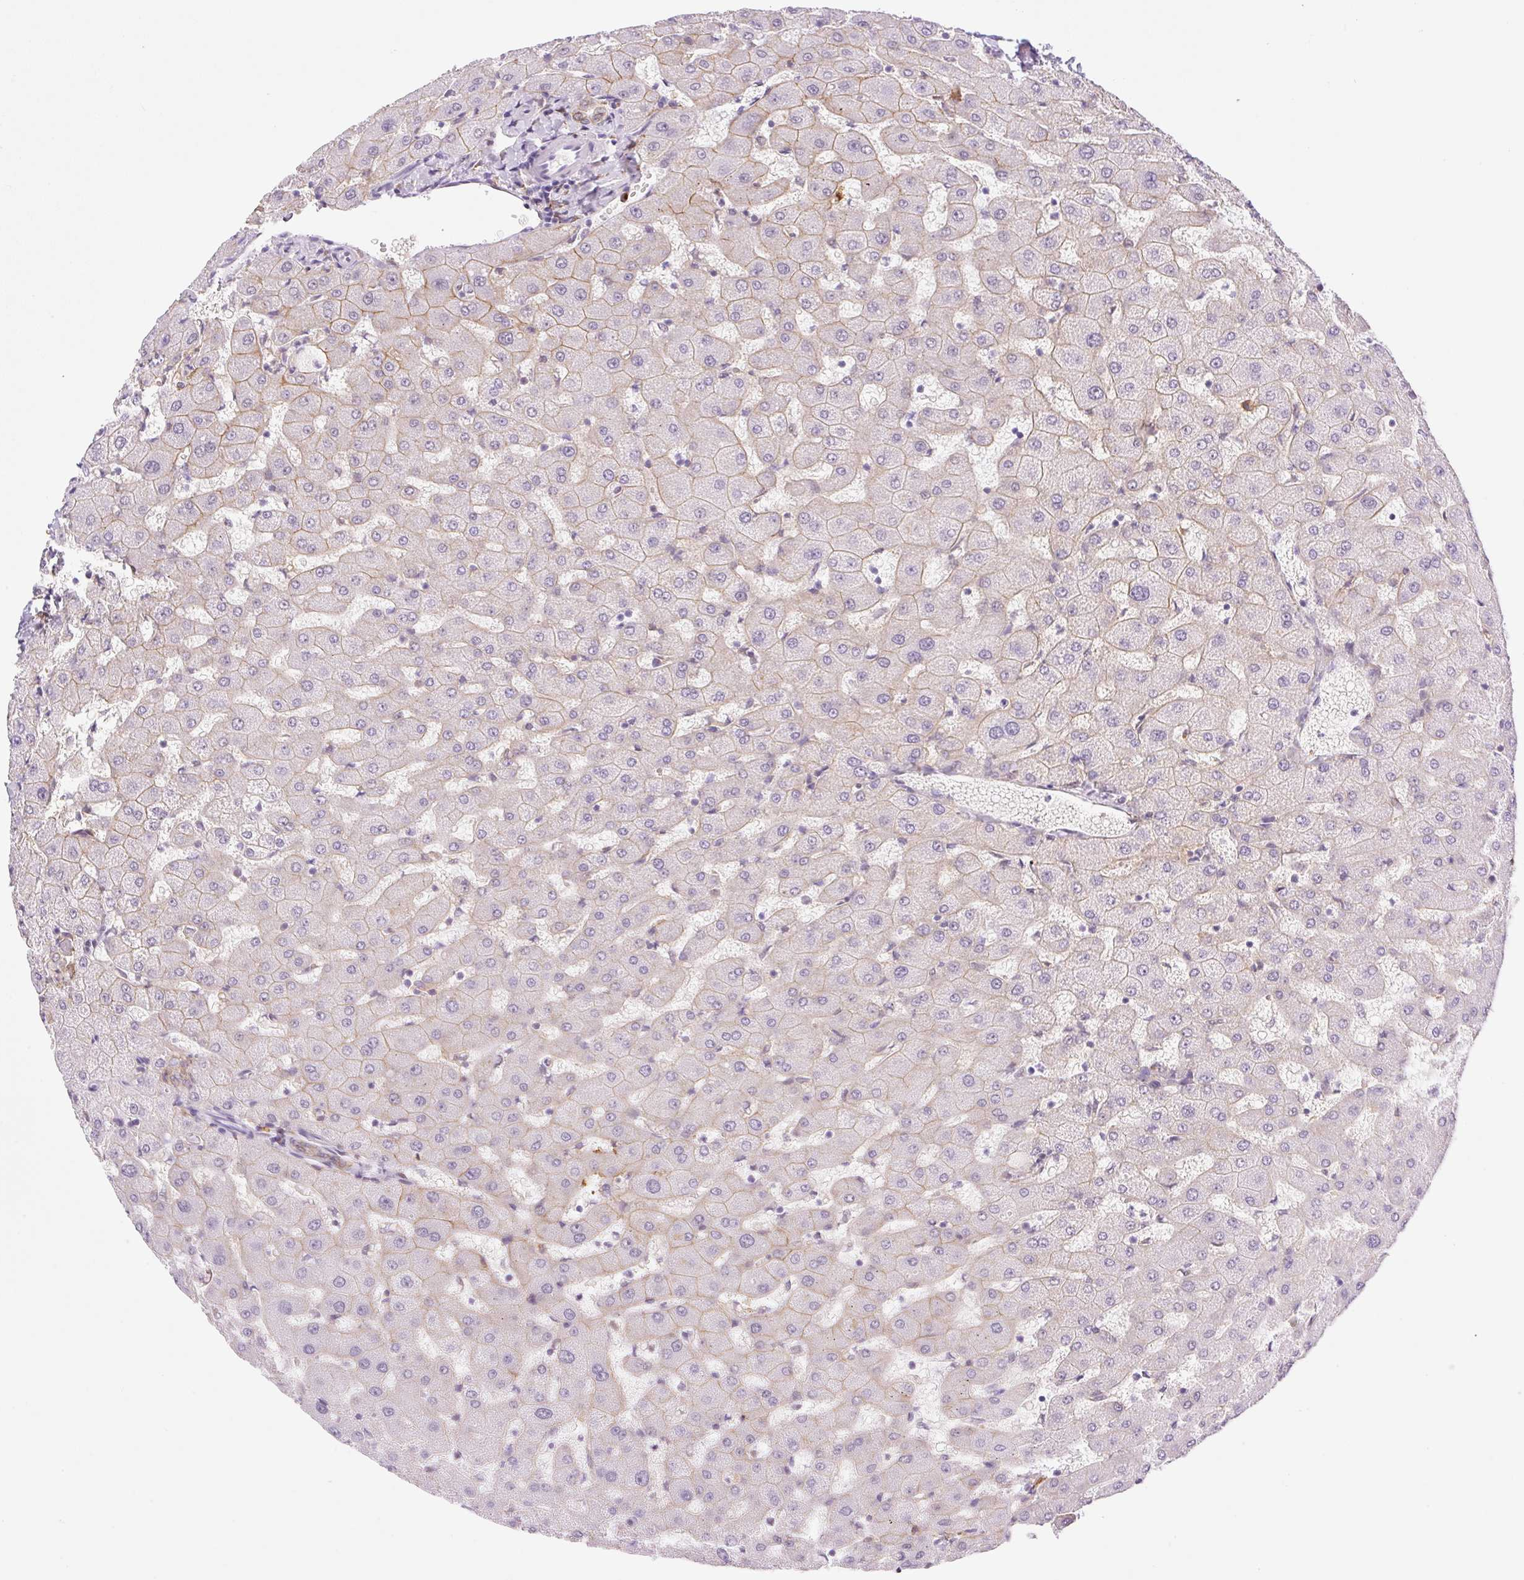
{"staining": {"intensity": "weak", "quantity": "25%-75%", "location": "cytoplasmic/membranous"}, "tissue": "liver", "cell_type": "Cholangiocytes", "image_type": "normal", "snomed": [{"axis": "morphology", "description": "Normal tissue, NOS"}, {"axis": "topography", "description": "Liver"}], "caption": "A photomicrograph showing weak cytoplasmic/membranous expression in about 25%-75% of cholangiocytes in normal liver, as visualized by brown immunohistochemical staining.", "gene": "PALM3", "patient": {"sex": "female", "age": 63}}